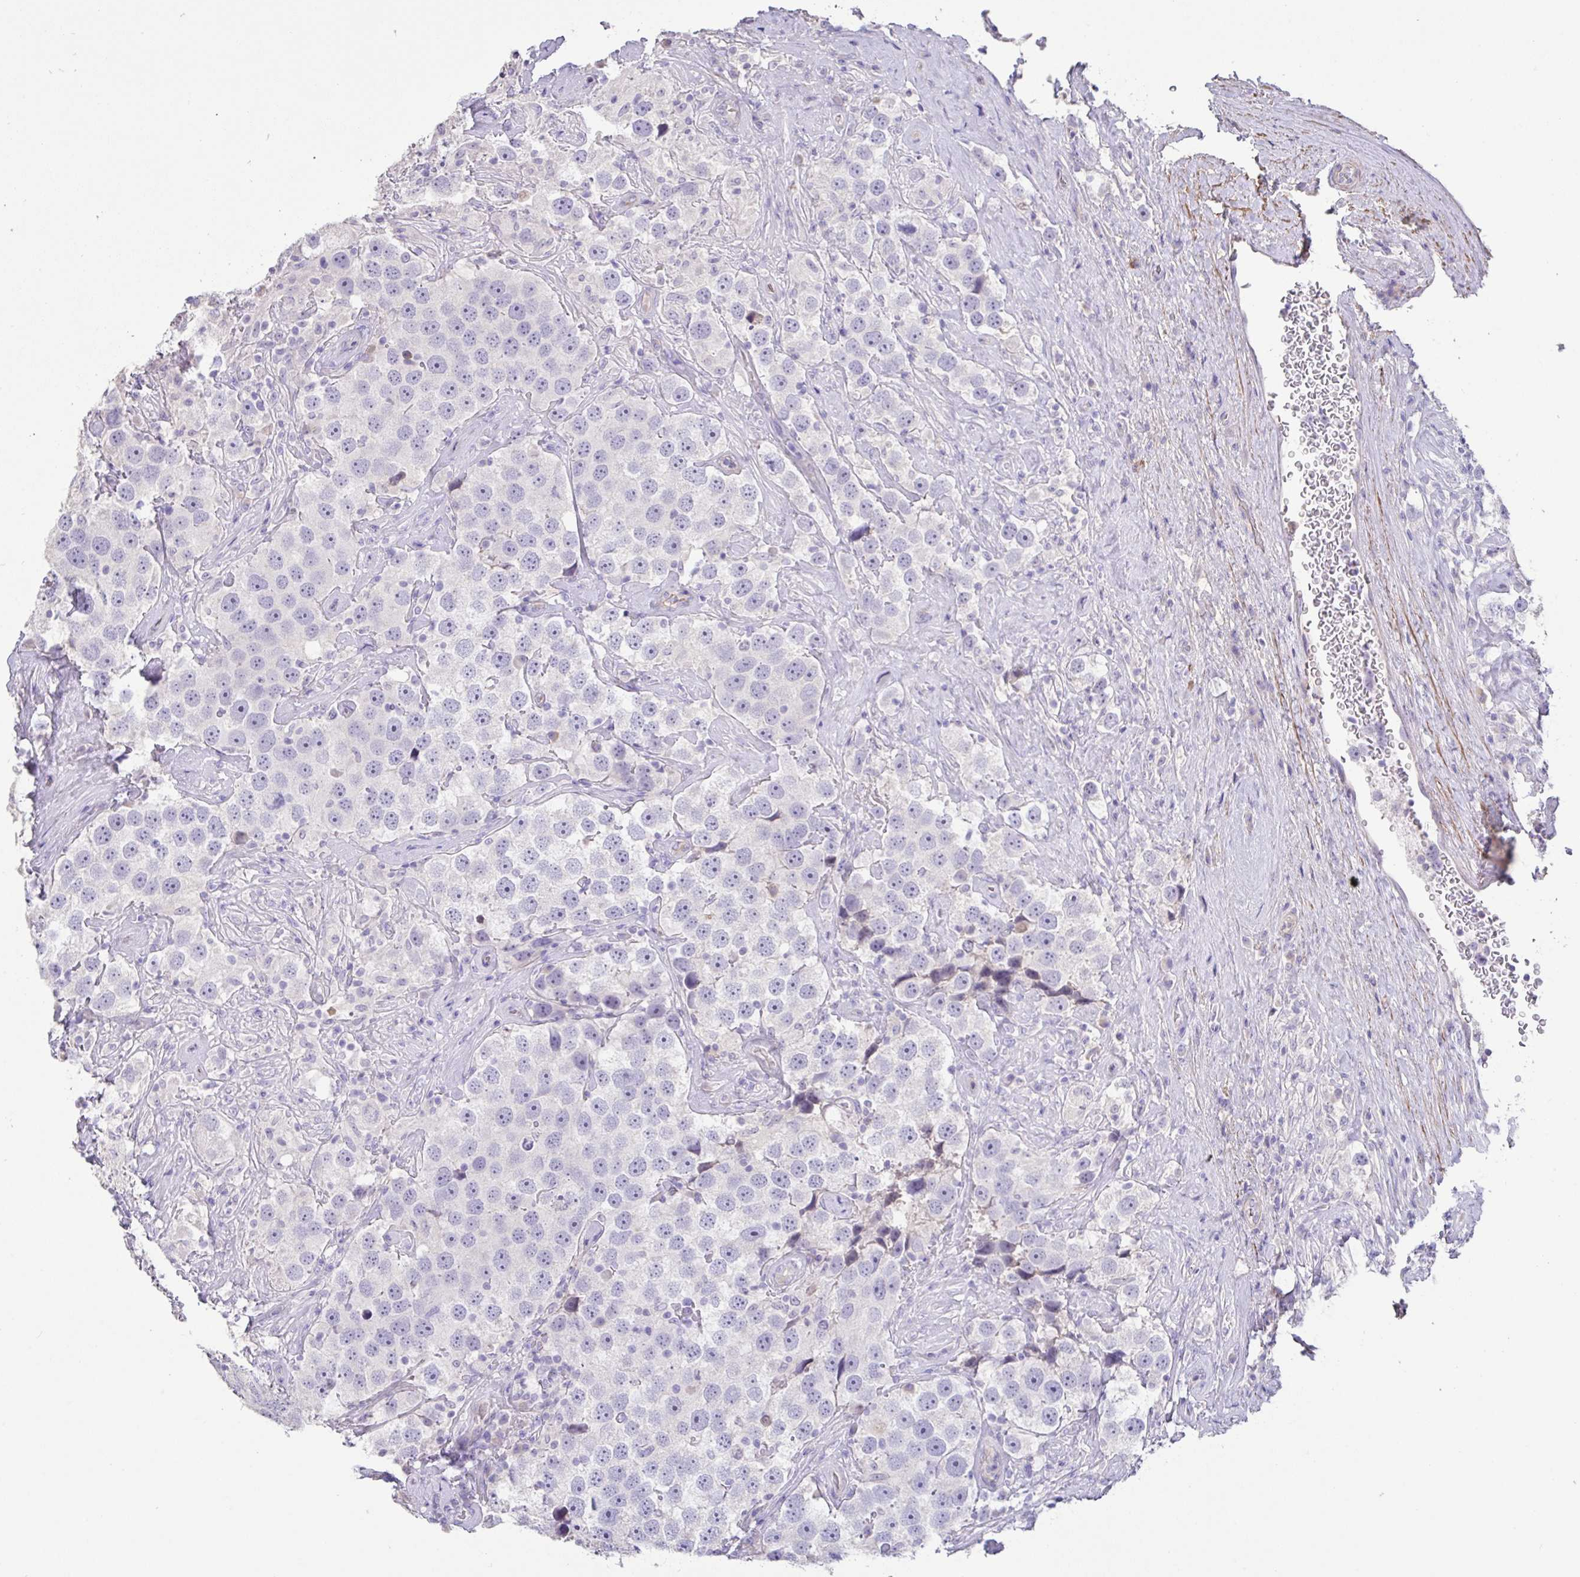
{"staining": {"intensity": "negative", "quantity": "none", "location": "none"}, "tissue": "testis cancer", "cell_type": "Tumor cells", "image_type": "cancer", "snomed": [{"axis": "morphology", "description": "Seminoma, NOS"}, {"axis": "topography", "description": "Testis"}], "caption": "The immunohistochemistry (IHC) image has no significant expression in tumor cells of seminoma (testis) tissue.", "gene": "PYGM", "patient": {"sex": "male", "age": 49}}